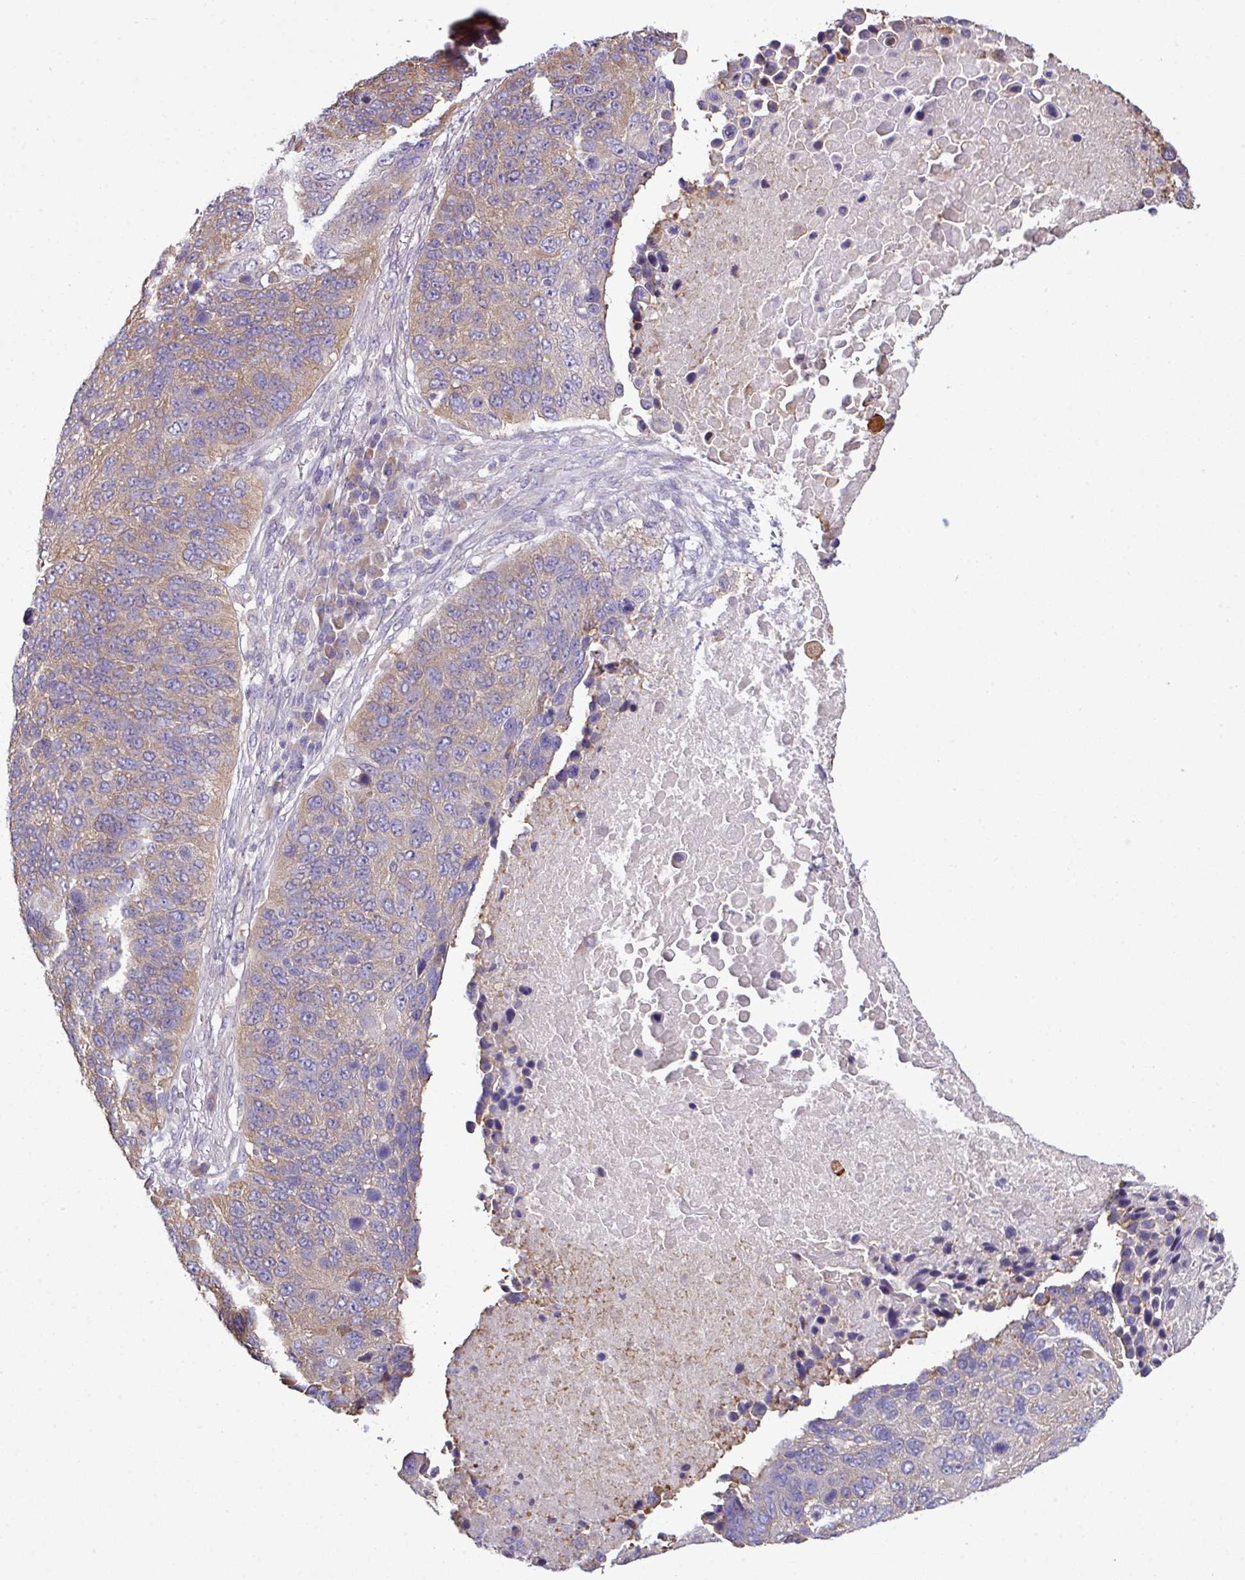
{"staining": {"intensity": "moderate", "quantity": ">75%", "location": "cytoplasmic/membranous"}, "tissue": "lung cancer", "cell_type": "Tumor cells", "image_type": "cancer", "snomed": [{"axis": "morphology", "description": "Normal tissue, NOS"}, {"axis": "morphology", "description": "Squamous cell carcinoma, NOS"}, {"axis": "topography", "description": "Lymph node"}, {"axis": "topography", "description": "Lung"}], "caption": "Protein expression analysis of lung squamous cell carcinoma exhibits moderate cytoplasmic/membranous positivity in about >75% of tumor cells.", "gene": "AGAP5", "patient": {"sex": "male", "age": 66}}